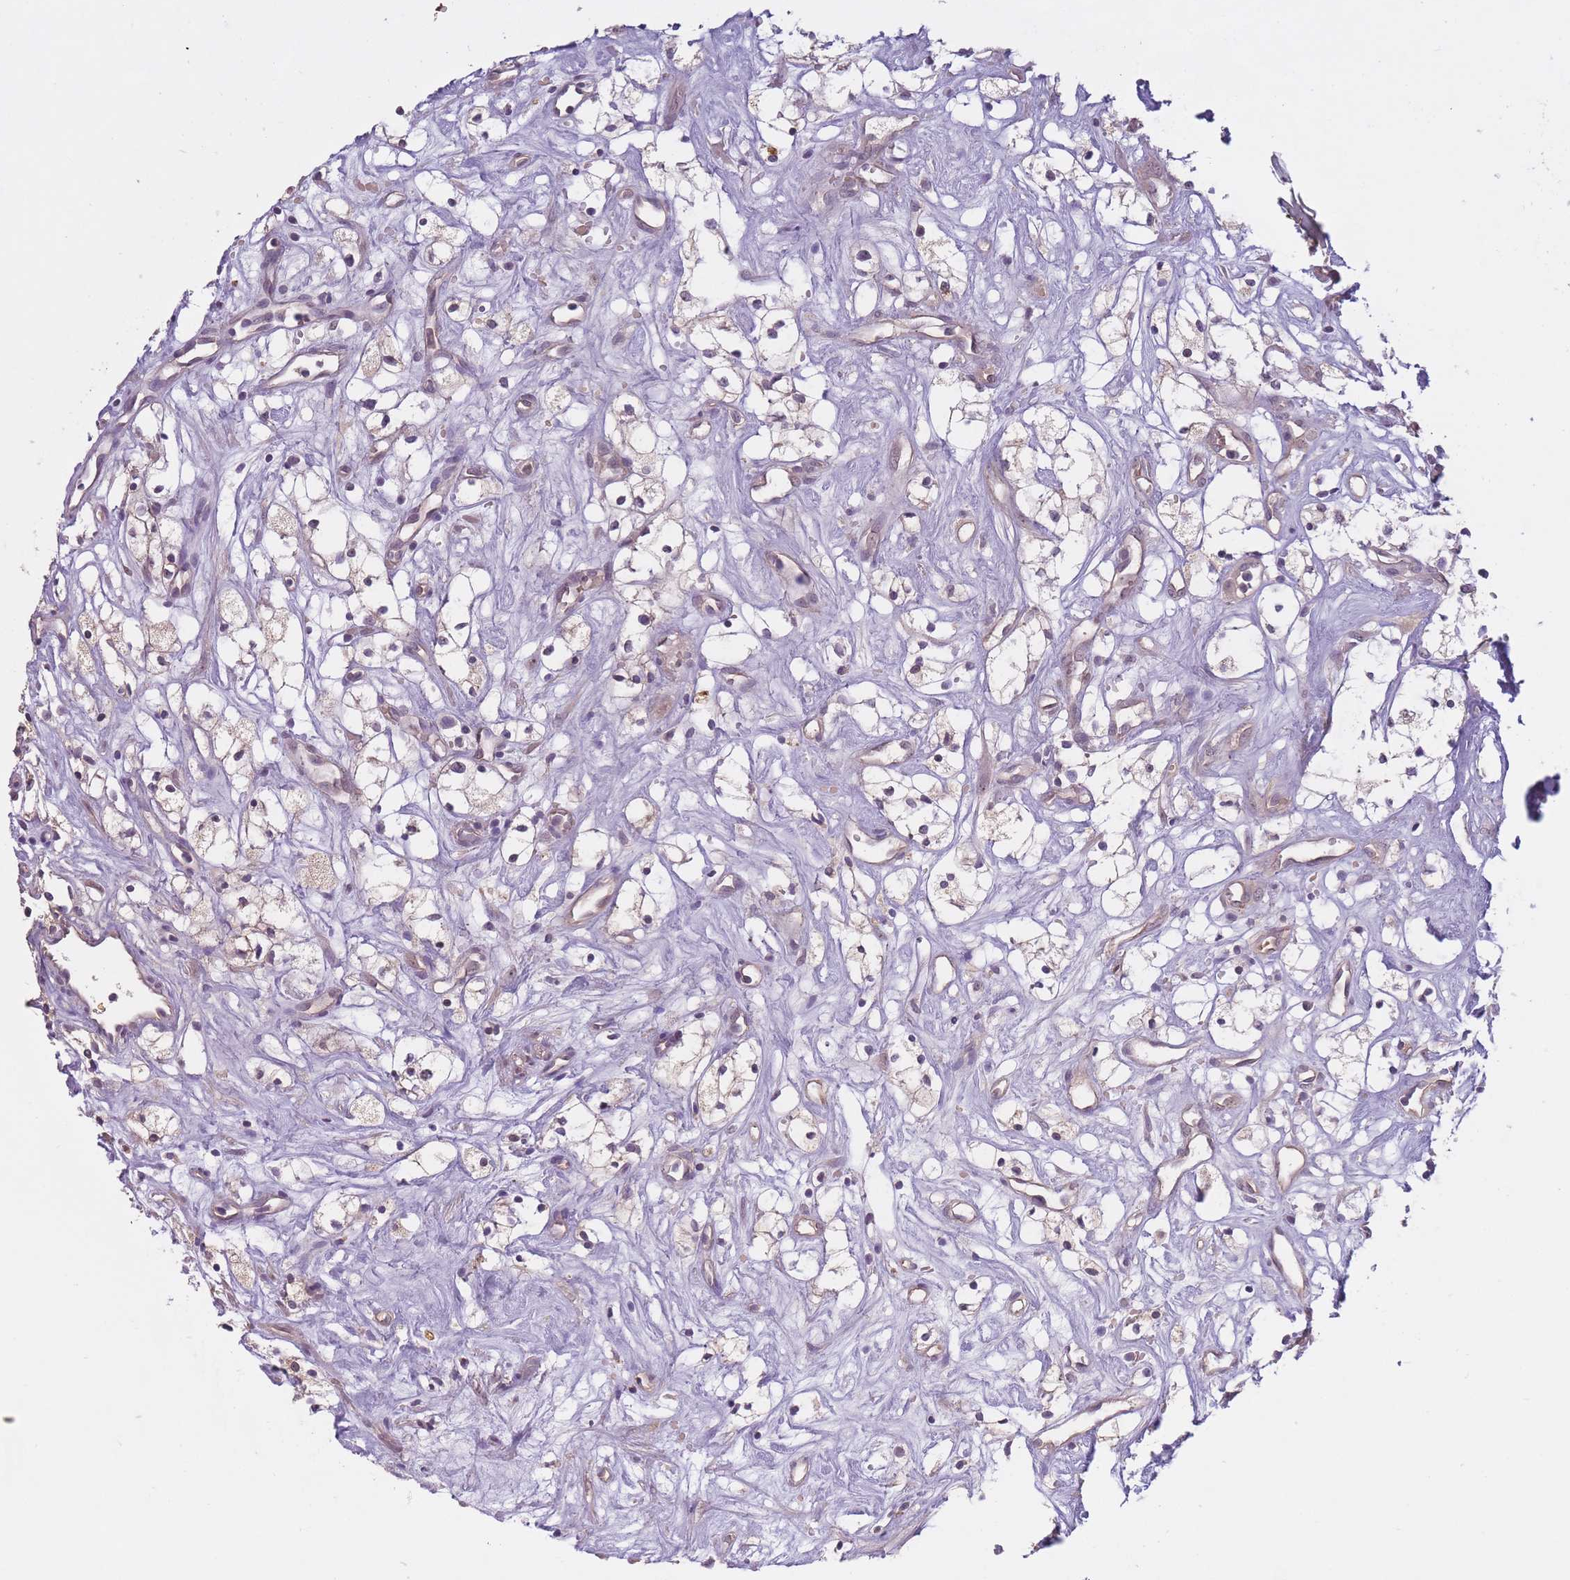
{"staining": {"intensity": "weak", "quantity": "<25%", "location": "cytoplasmic/membranous"}, "tissue": "renal cancer", "cell_type": "Tumor cells", "image_type": "cancer", "snomed": [{"axis": "morphology", "description": "Adenocarcinoma, NOS"}, {"axis": "topography", "description": "Kidney"}], "caption": "Image shows no protein expression in tumor cells of renal cancer tissue.", "gene": "KIAA1755", "patient": {"sex": "male", "age": 59}}